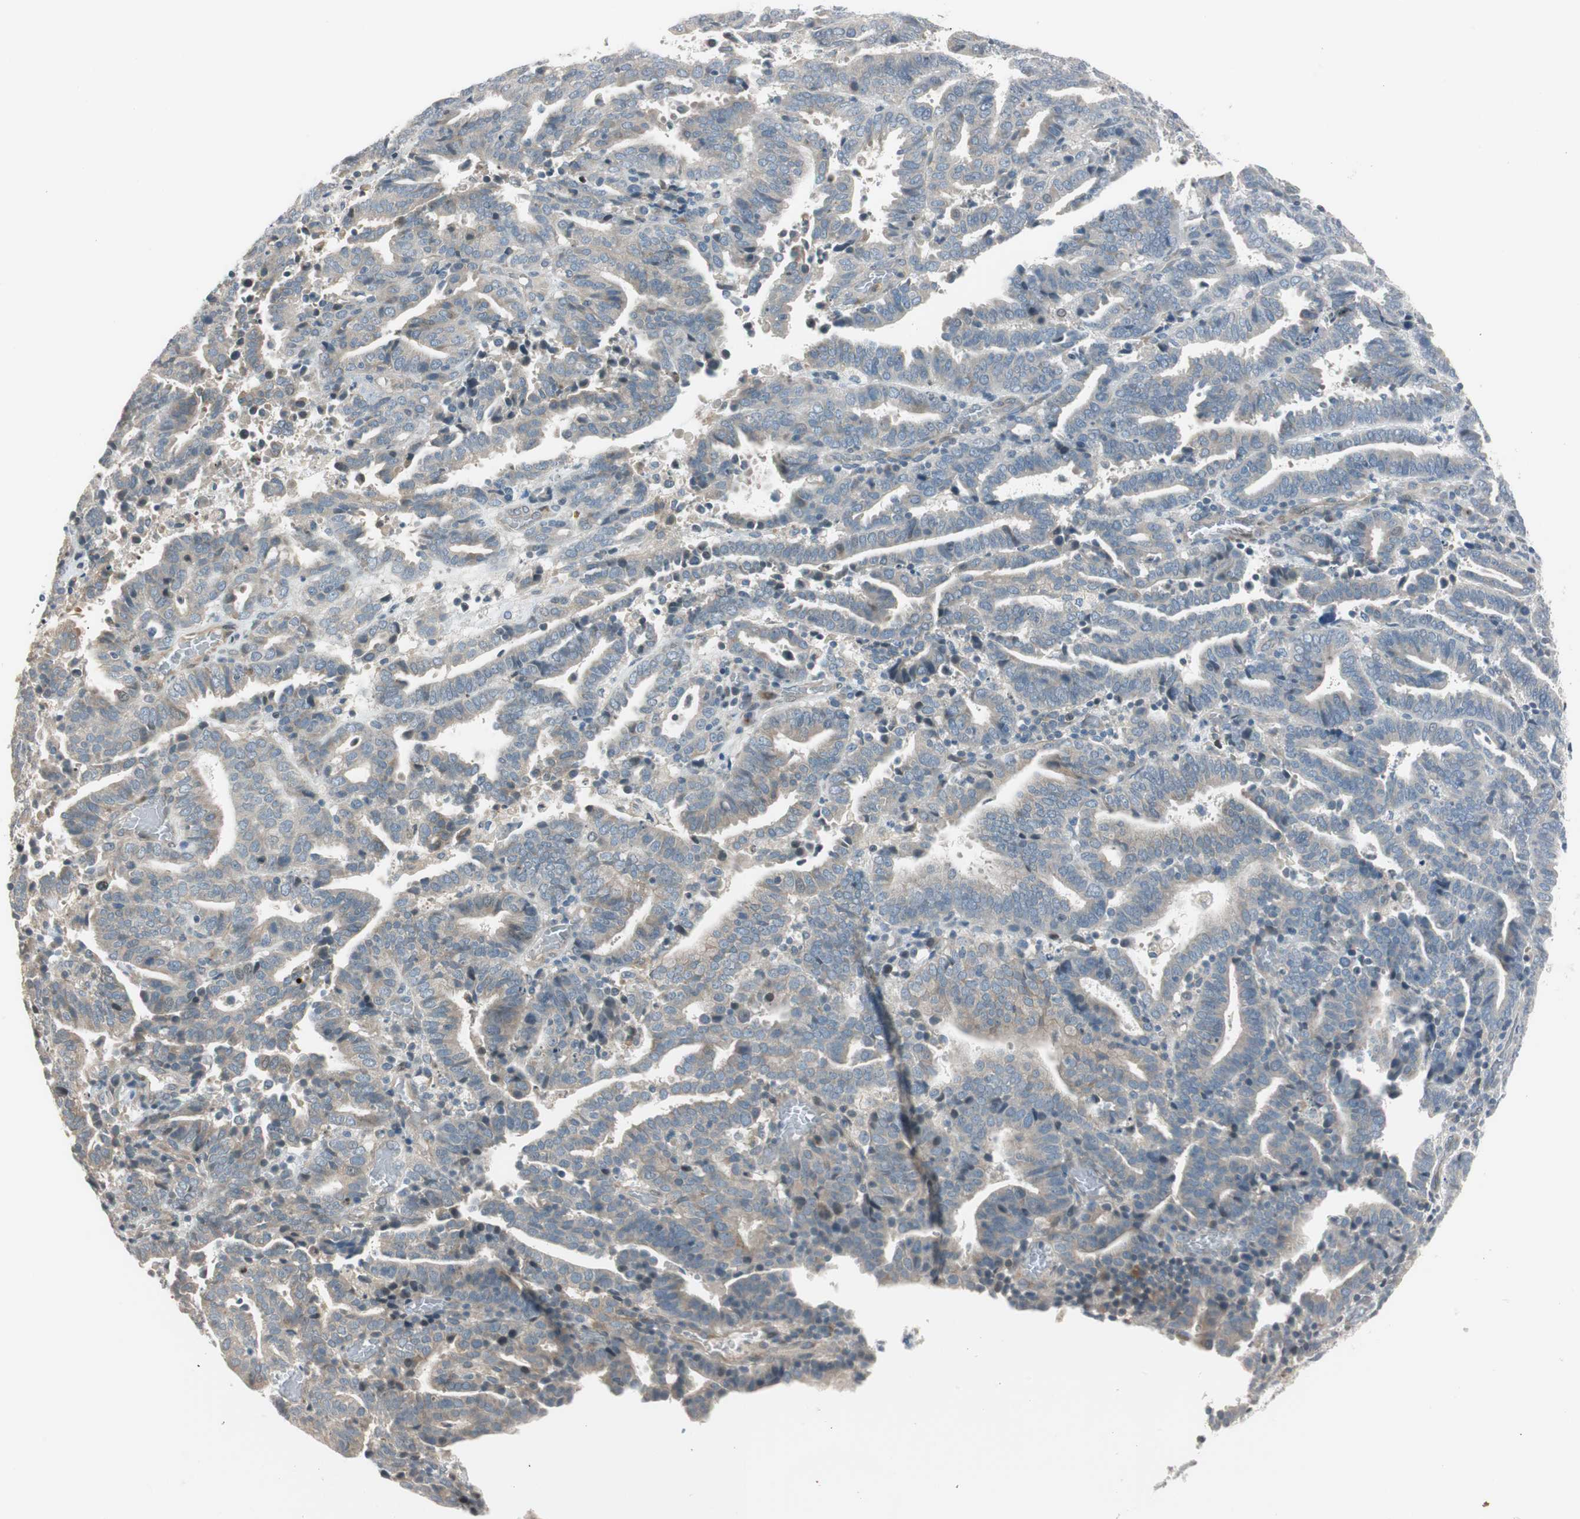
{"staining": {"intensity": "weak", "quantity": ">75%", "location": "cytoplasmic/membranous"}, "tissue": "endometrial cancer", "cell_type": "Tumor cells", "image_type": "cancer", "snomed": [{"axis": "morphology", "description": "Adenocarcinoma, NOS"}, {"axis": "topography", "description": "Uterus"}], "caption": "This micrograph displays immunohistochemistry (IHC) staining of endometrial adenocarcinoma, with low weak cytoplasmic/membranous expression in approximately >75% of tumor cells.", "gene": "CGRRF1", "patient": {"sex": "female", "age": 83}}